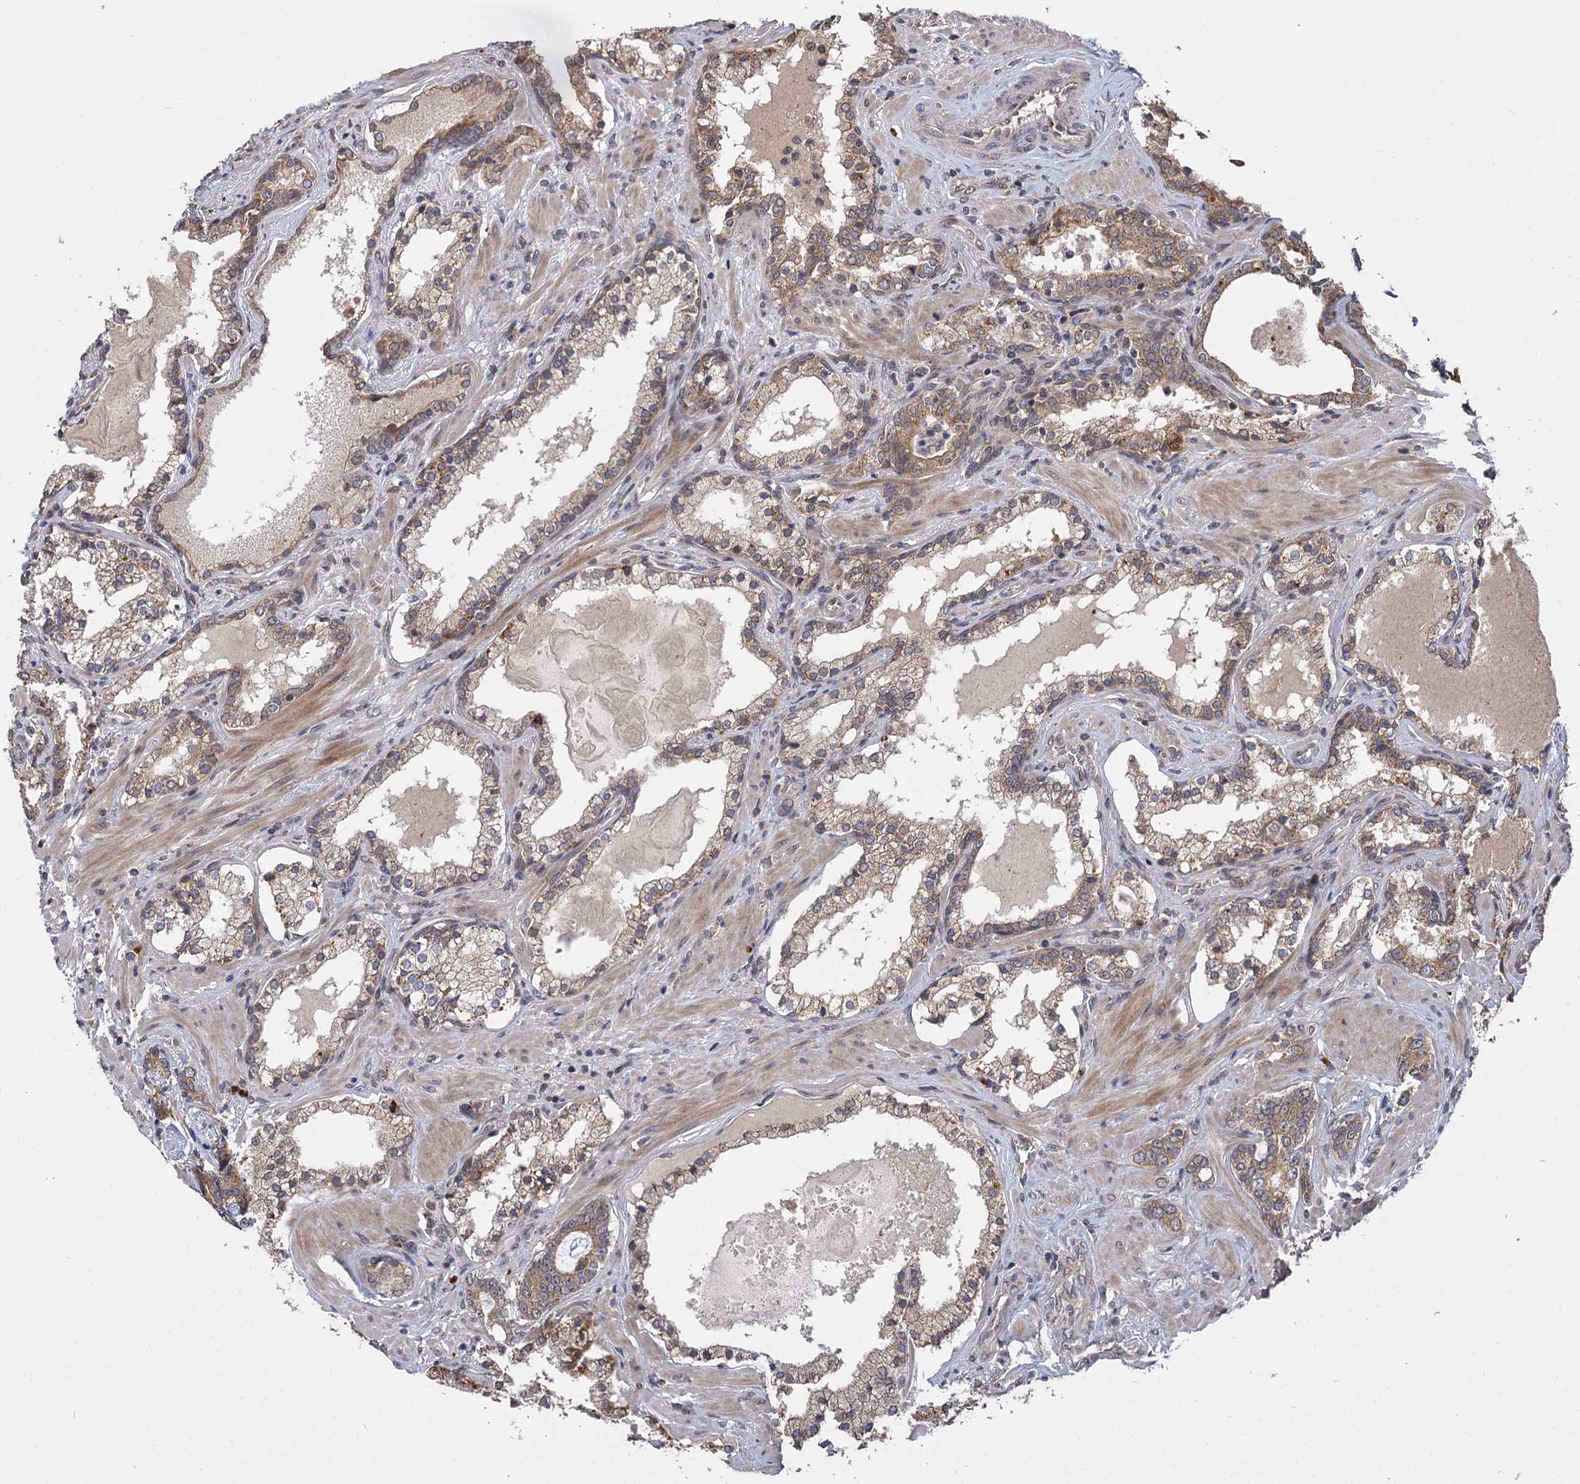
{"staining": {"intensity": "moderate", "quantity": ">75%", "location": "cytoplasmic/membranous"}, "tissue": "prostate cancer", "cell_type": "Tumor cells", "image_type": "cancer", "snomed": [{"axis": "morphology", "description": "Adenocarcinoma, High grade"}, {"axis": "topography", "description": "Prostate"}], "caption": "Immunohistochemistry (IHC) image of human prostate adenocarcinoma (high-grade) stained for a protein (brown), which shows medium levels of moderate cytoplasmic/membranous expression in about >75% of tumor cells.", "gene": "FBXW8", "patient": {"sex": "male", "age": 58}}